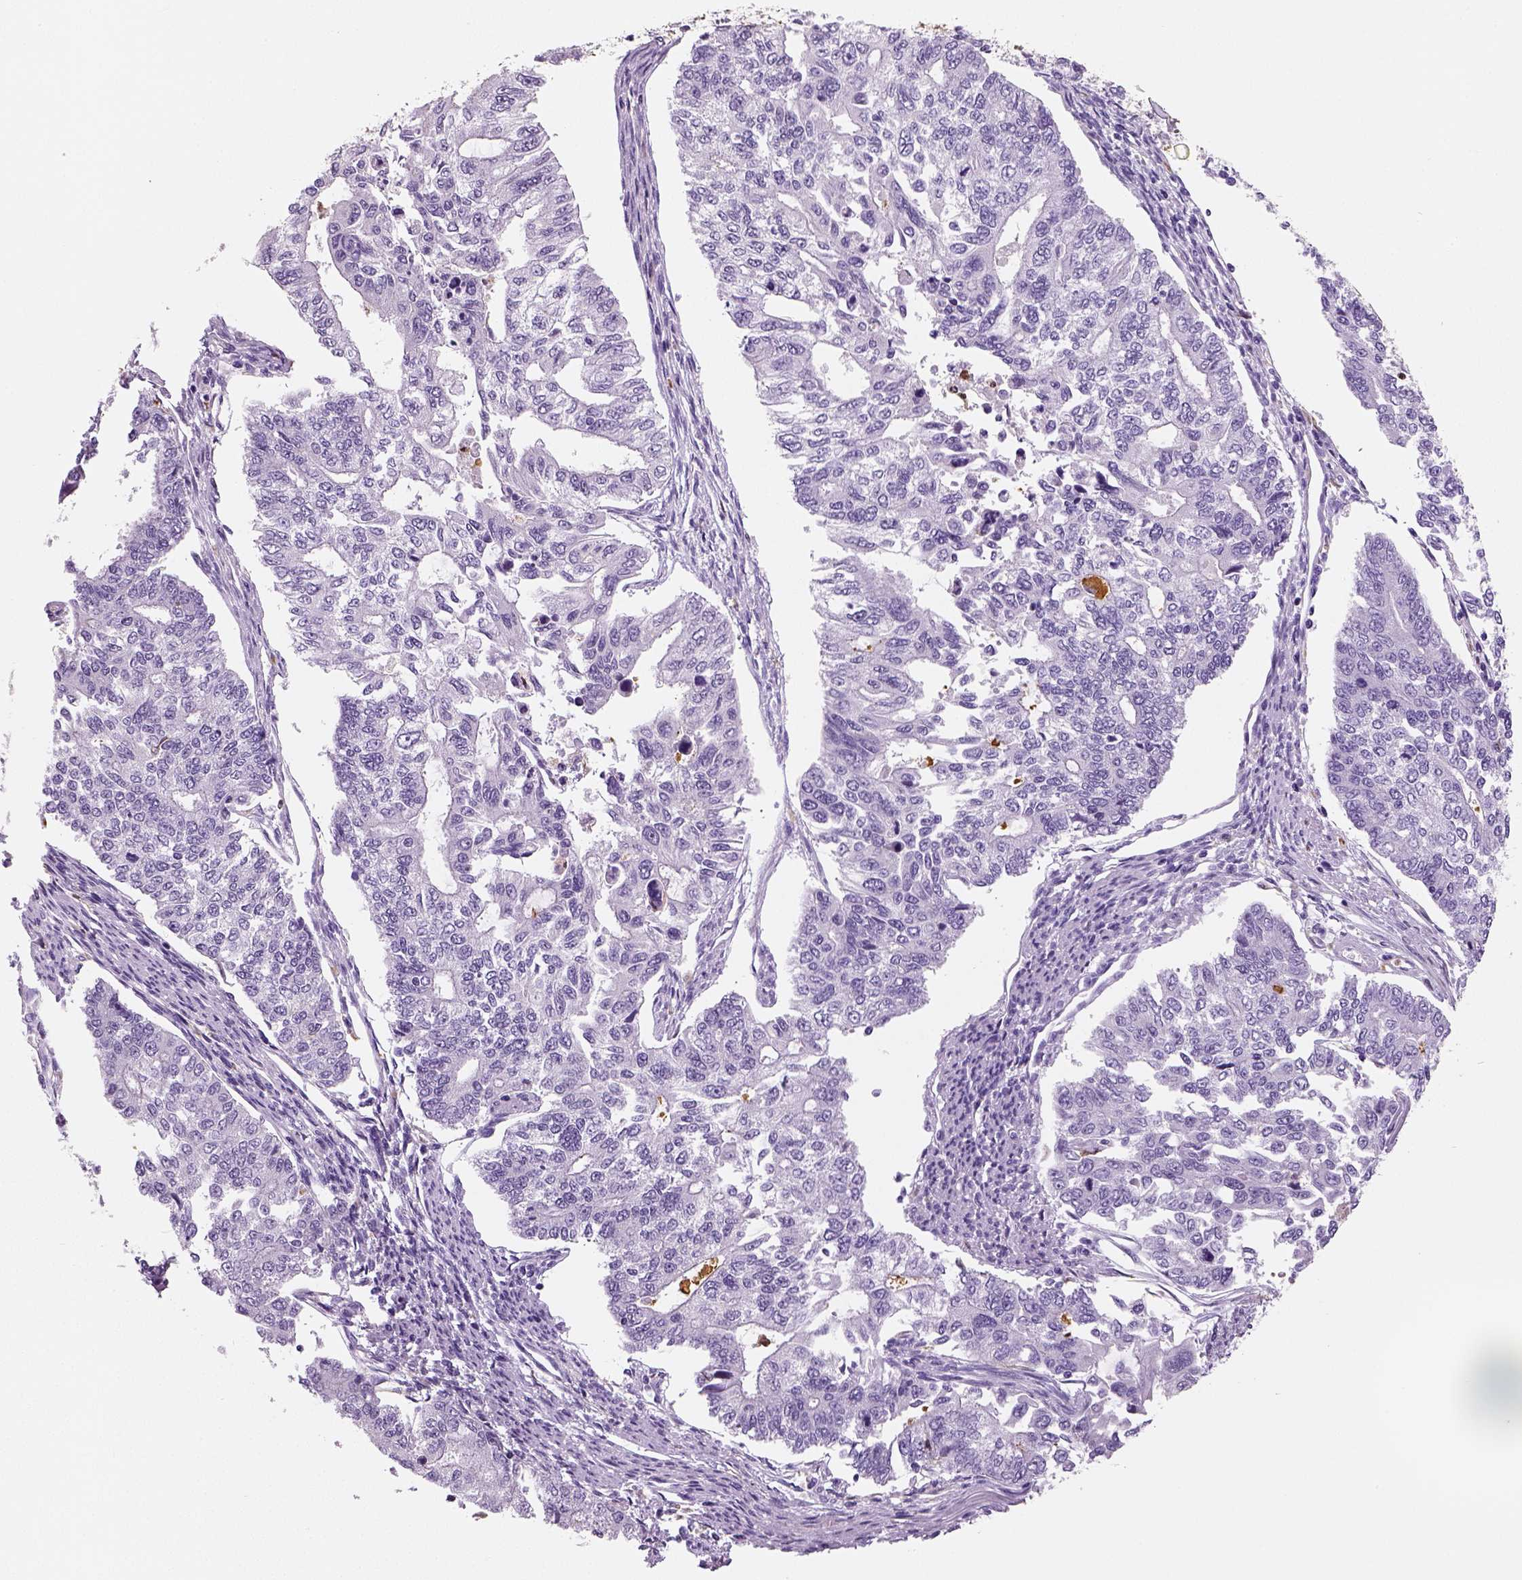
{"staining": {"intensity": "negative", "quantity": "none", "location": "none"}, "tissue": "endometrial cancer", "cell_type": "Tumor cells", "image_type": "cancer", "snomed": [{"axis": "morphology", "description": "Adenocarcinoma, NOS"}, {"axis": "topography", "description": "Uterus"}], "caption": "Immunohistochemistry (IHC) micrograph of human adenocarcinoma (endometrial) stained for a protein (brown), which reveals no staining in tumor cells.", "gene": "NECAB2", "patient": {"sex": "female", "age": 59}}